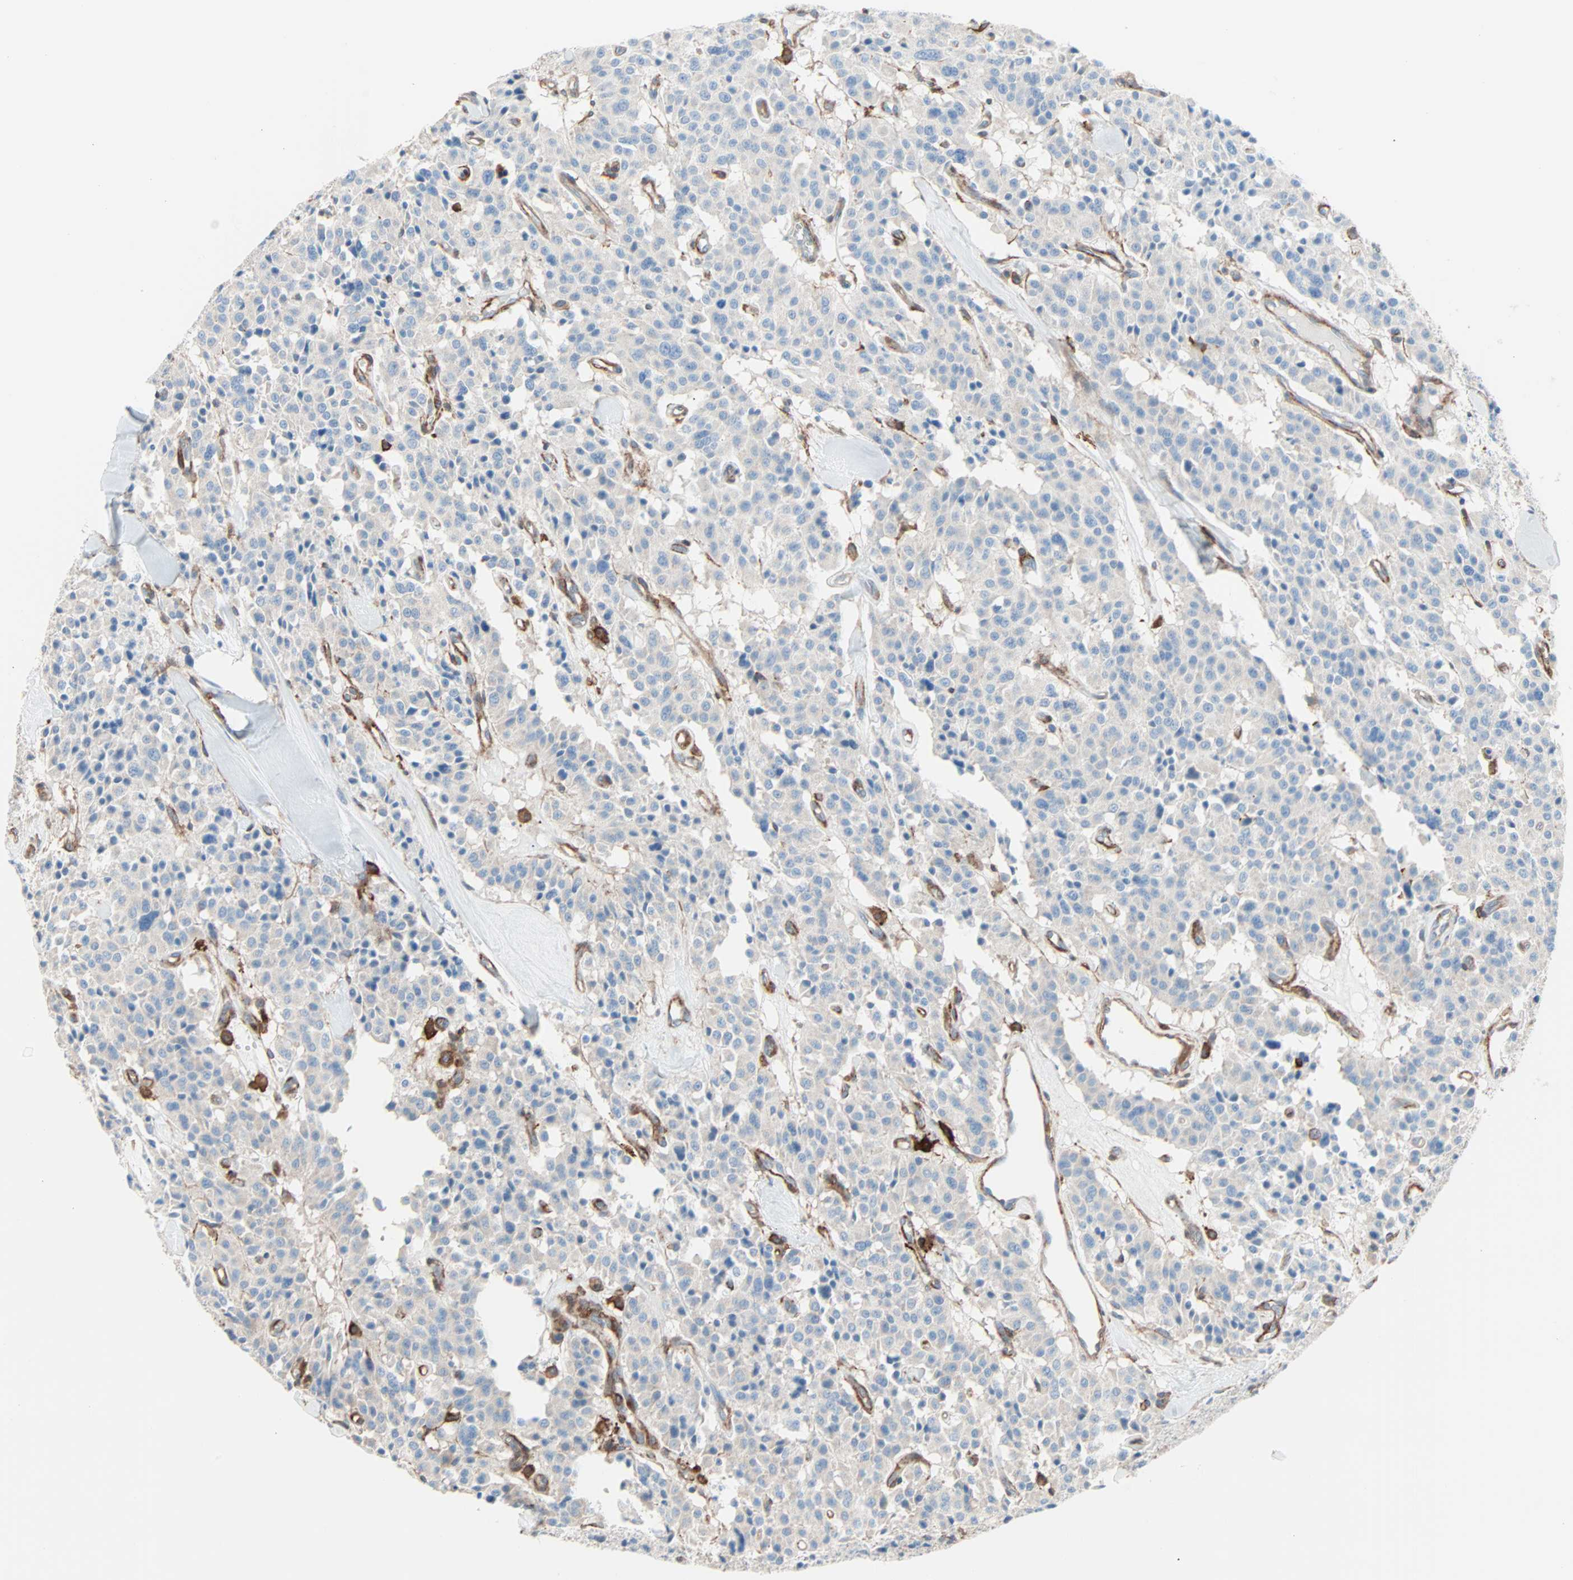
{"staining": {"intensity": "weak", "quantity": "25%-75%", "location": "cytoplasmic/membranous"}, "tissue": "carcinoid", "cell_type": "Tumor cells", "image_type": "cancer", "snomed": [{"axis": "morphology", "description": "Carcinoid, malignant, NOS"}, {"axis": "topography", "description": "Lung"}], "caption": "Tumor cells exhibit weak cytoplasmic/membranous positivity in about 25%-75% of cells in malignant carcinoid.", "gene": "EPB41L2", "patient": {"sex": "male", "age": 30}}